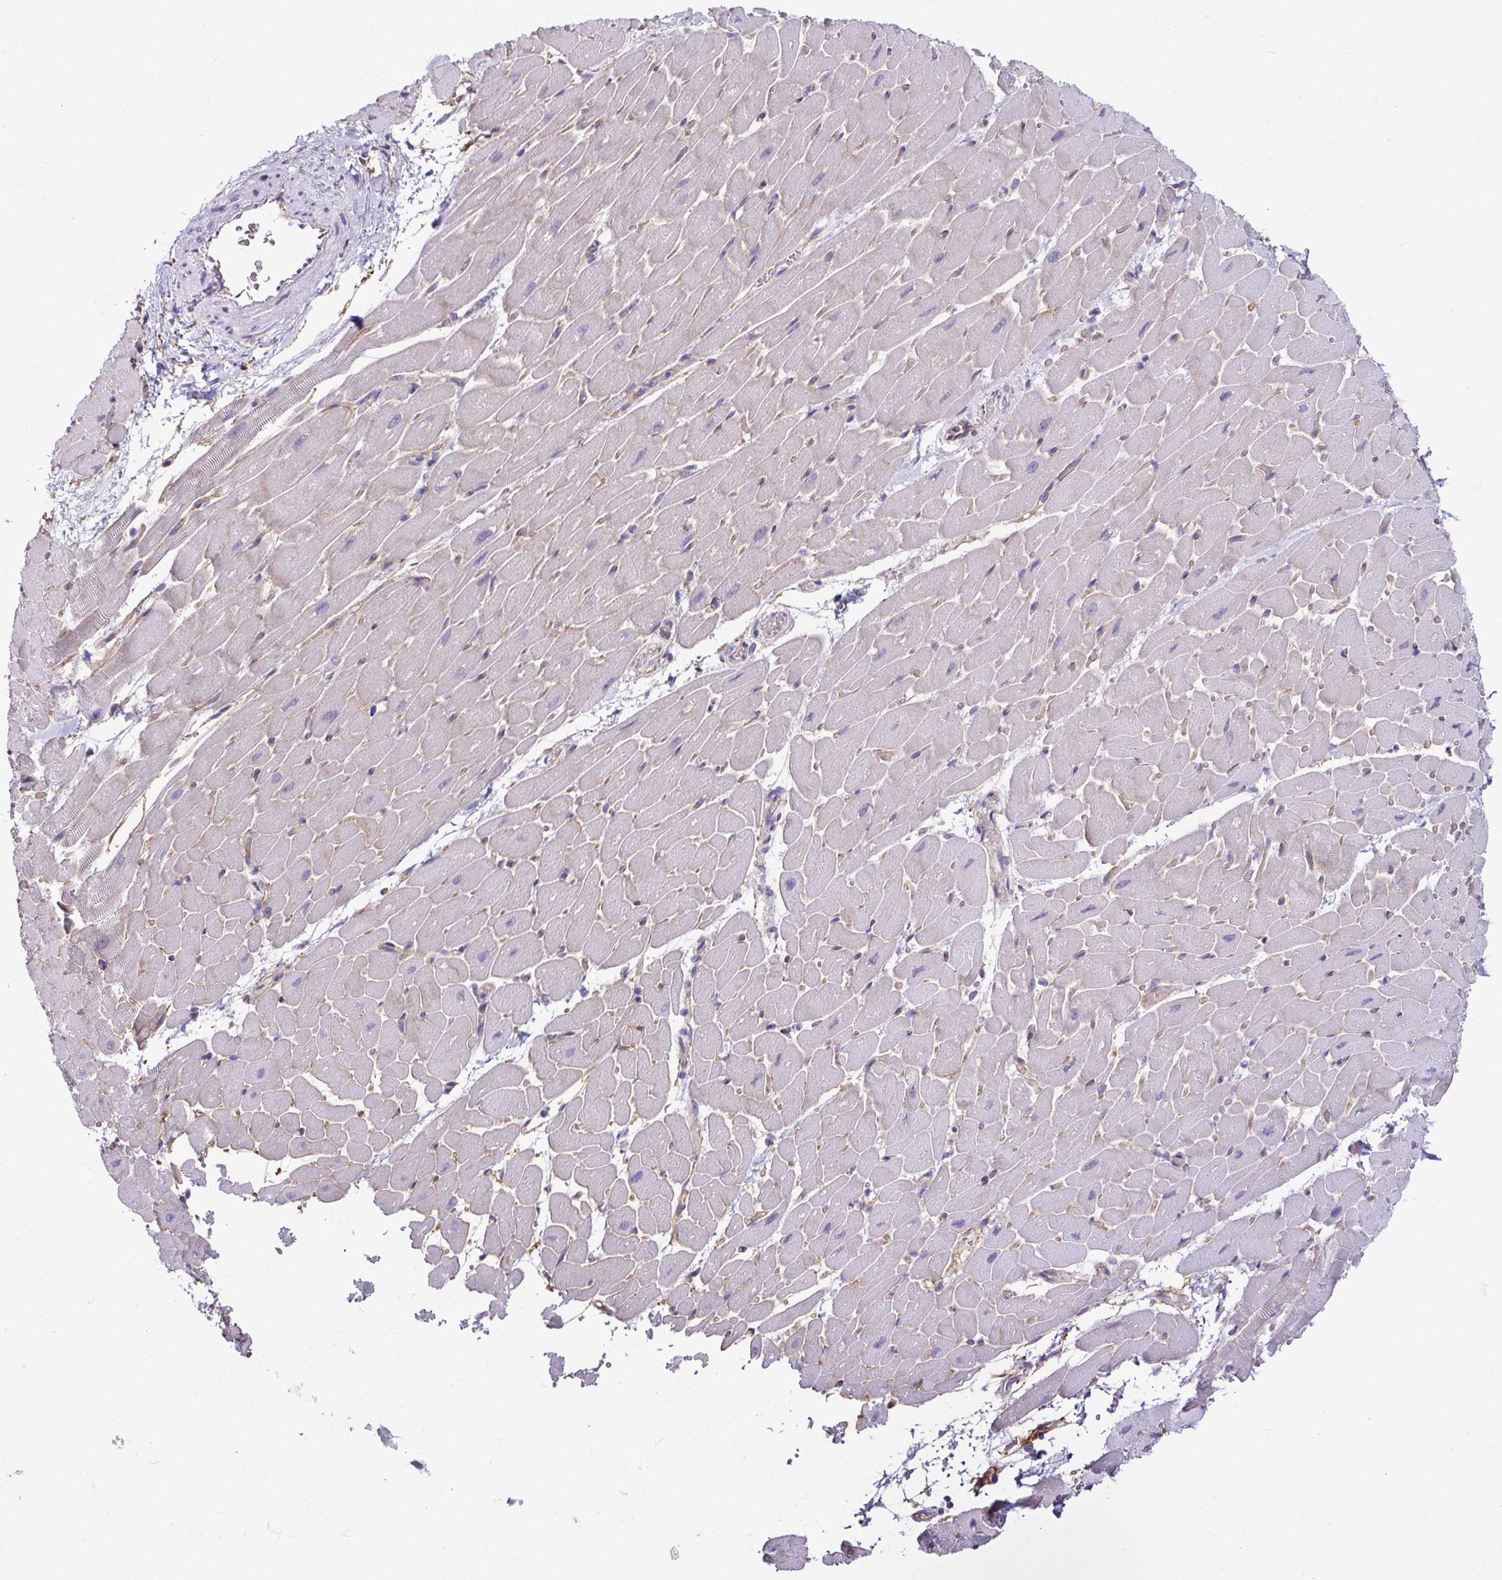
{"staining": {"intensity": "negative", "quantity": "none", "location": "none"}, "tissue": "heart muscle", "cell_type": "Cardiomyocytes", "image_type": "normal", "snomed": [{"axis": "morphology", "description": "Normal tissue, NOS"}, {"axis": "topography", "description": "Heart"}], "caption": "An image of heart muscle stained for a protein exhibits no brown staining in cardiomyocytes.", "gene": "CASP14", "patient": {"sex": "male", "age": 37}}